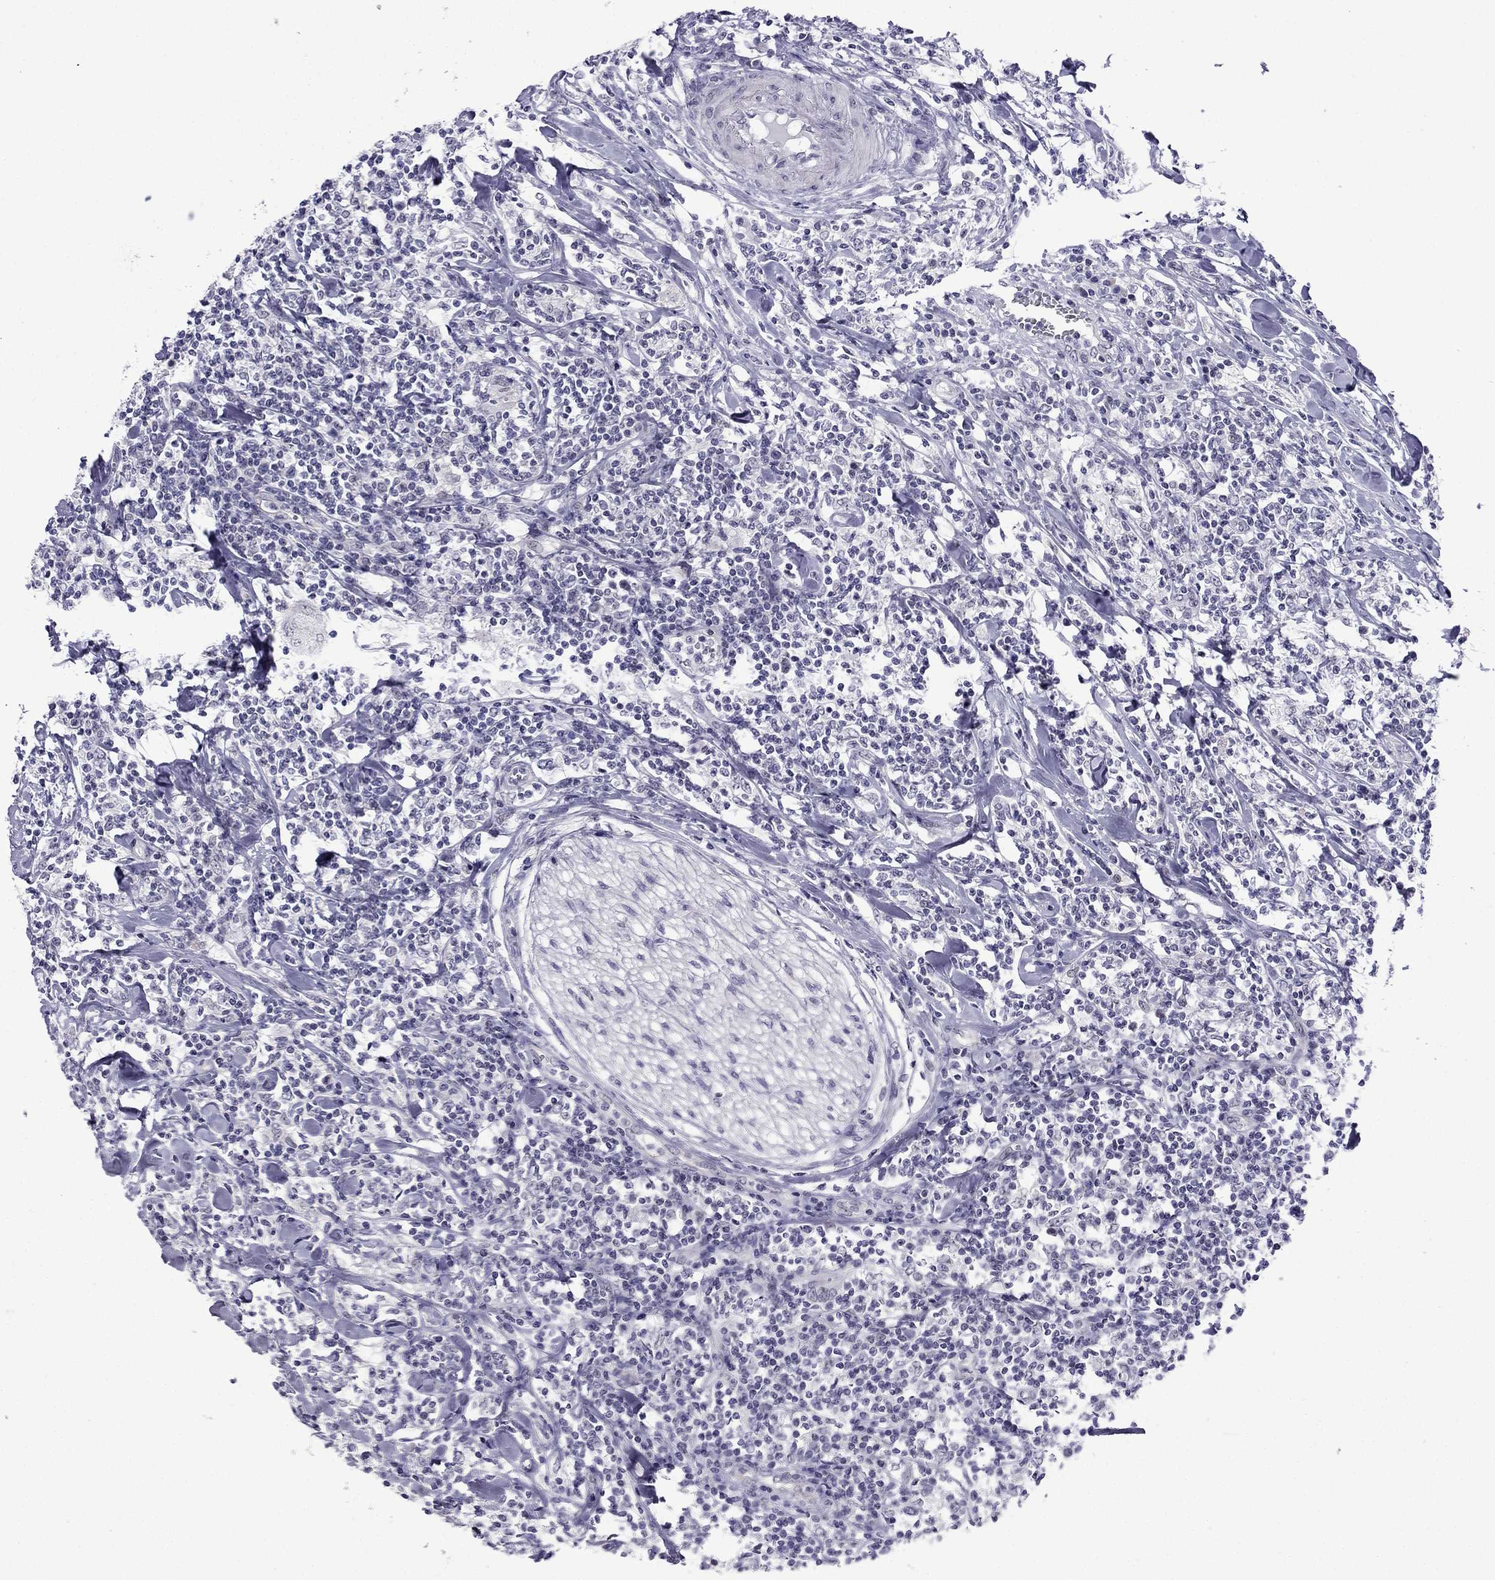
{"staining": {"intensity": "negative", "quantity": "none", "location": "none"}, "tissue": "lymphoma", "cell_type": "Tumor cells", "image_type": "cancer", "snomed": [{"axis": "morphology", "description": "Malignant lymphoma, non-Hodgkin's type, High grade"}, {"axis": "topography", "description": "Lymph node"}], "caption": "Lymphoma was stained to show a protein in brown. There is no significant staining in tumor cells. (Stains: DAB (3,3'-diaminobenzidine) IHC with hematoxylin counter stain, Microscopy: brightfield microscopy at high magnification).", "gene": "POM121L12", "patient": {"sex": "female", "age": 84}}